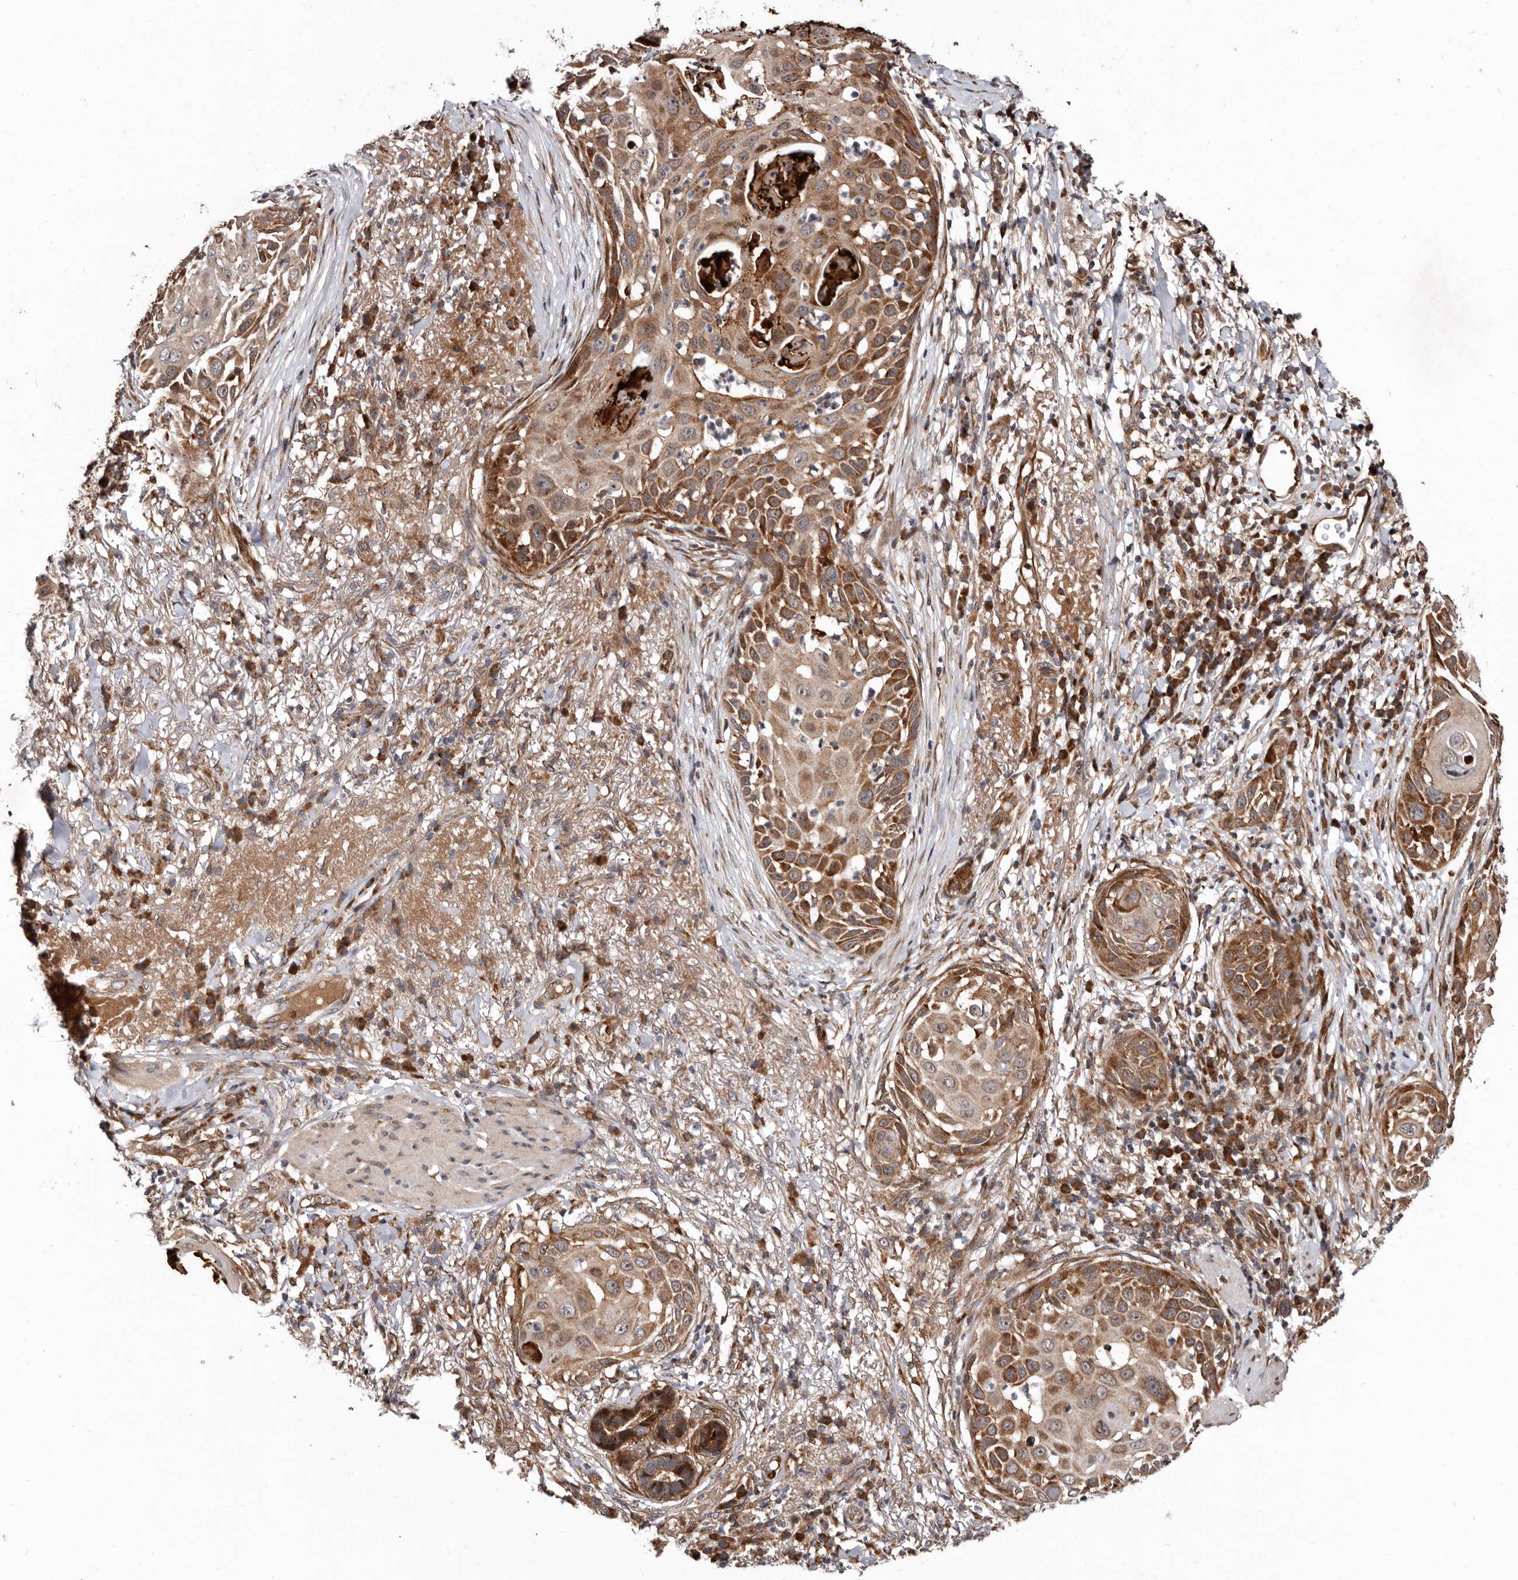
{"staining": {"intensity": "moderate", "quantity": ">75%", "location": "cytoplasmic/membranous"}, "tissue": "skin cancer", "cell_type": "Tumor cells", "image_type": "cancer", "snomed": [{"axis": "morphology", "description": "Squamous cell carcinoma, NOS"}, {"axis": "topography", "description": "Skin"}], "caption": "Tumor cells show medium levels of moderate cytoplasmic/membranous expression in approximately >75% of cells in skin squamous cell carcinoma.", "gene": "WEE2", "patient": {"sex": "female", "age": 44}}